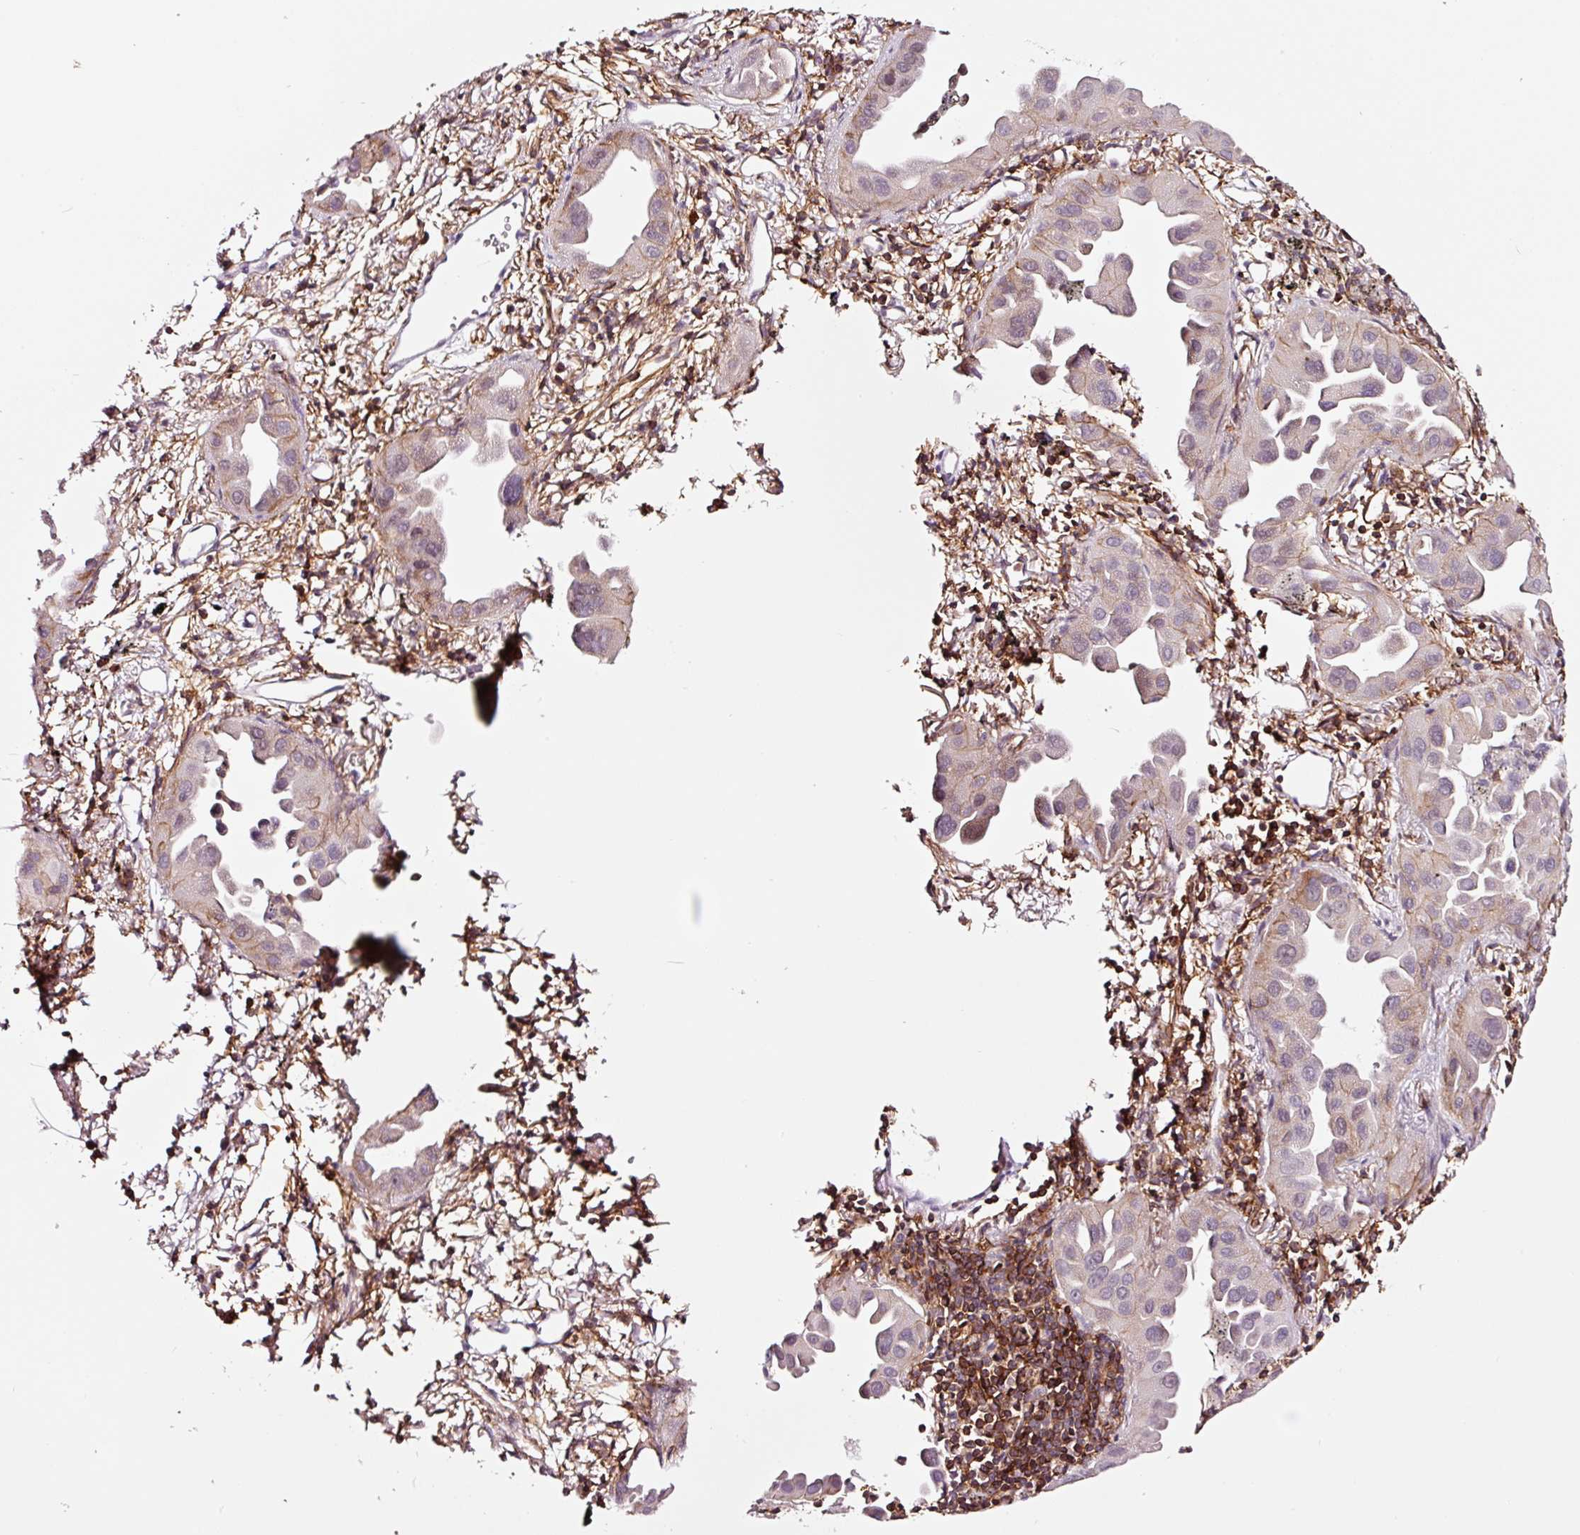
{"staining": {"intensity": "negative", "quantity": "none", "location": "none"}, "tissue": "lung cancer", "cell_type": "Tumor cells", "image_type": "cancer", "snomed": [{"axis": "morphology", "description": "Adenocarcinoma, NOS"}, {"axis": "topography", "description": "Lung"}], "caption": "High magnification brightfield microscopy of lung cancer (adenocarcinoma) stained with DAB (brown) and counterstained with hematoxylin (blue): tumor cells show no significant expression. (DAB (3,3'-diaminobenzidine) IHC, high magnification).", "gene": "ADD3", "patient": {"sex": "male", "age": 68}}